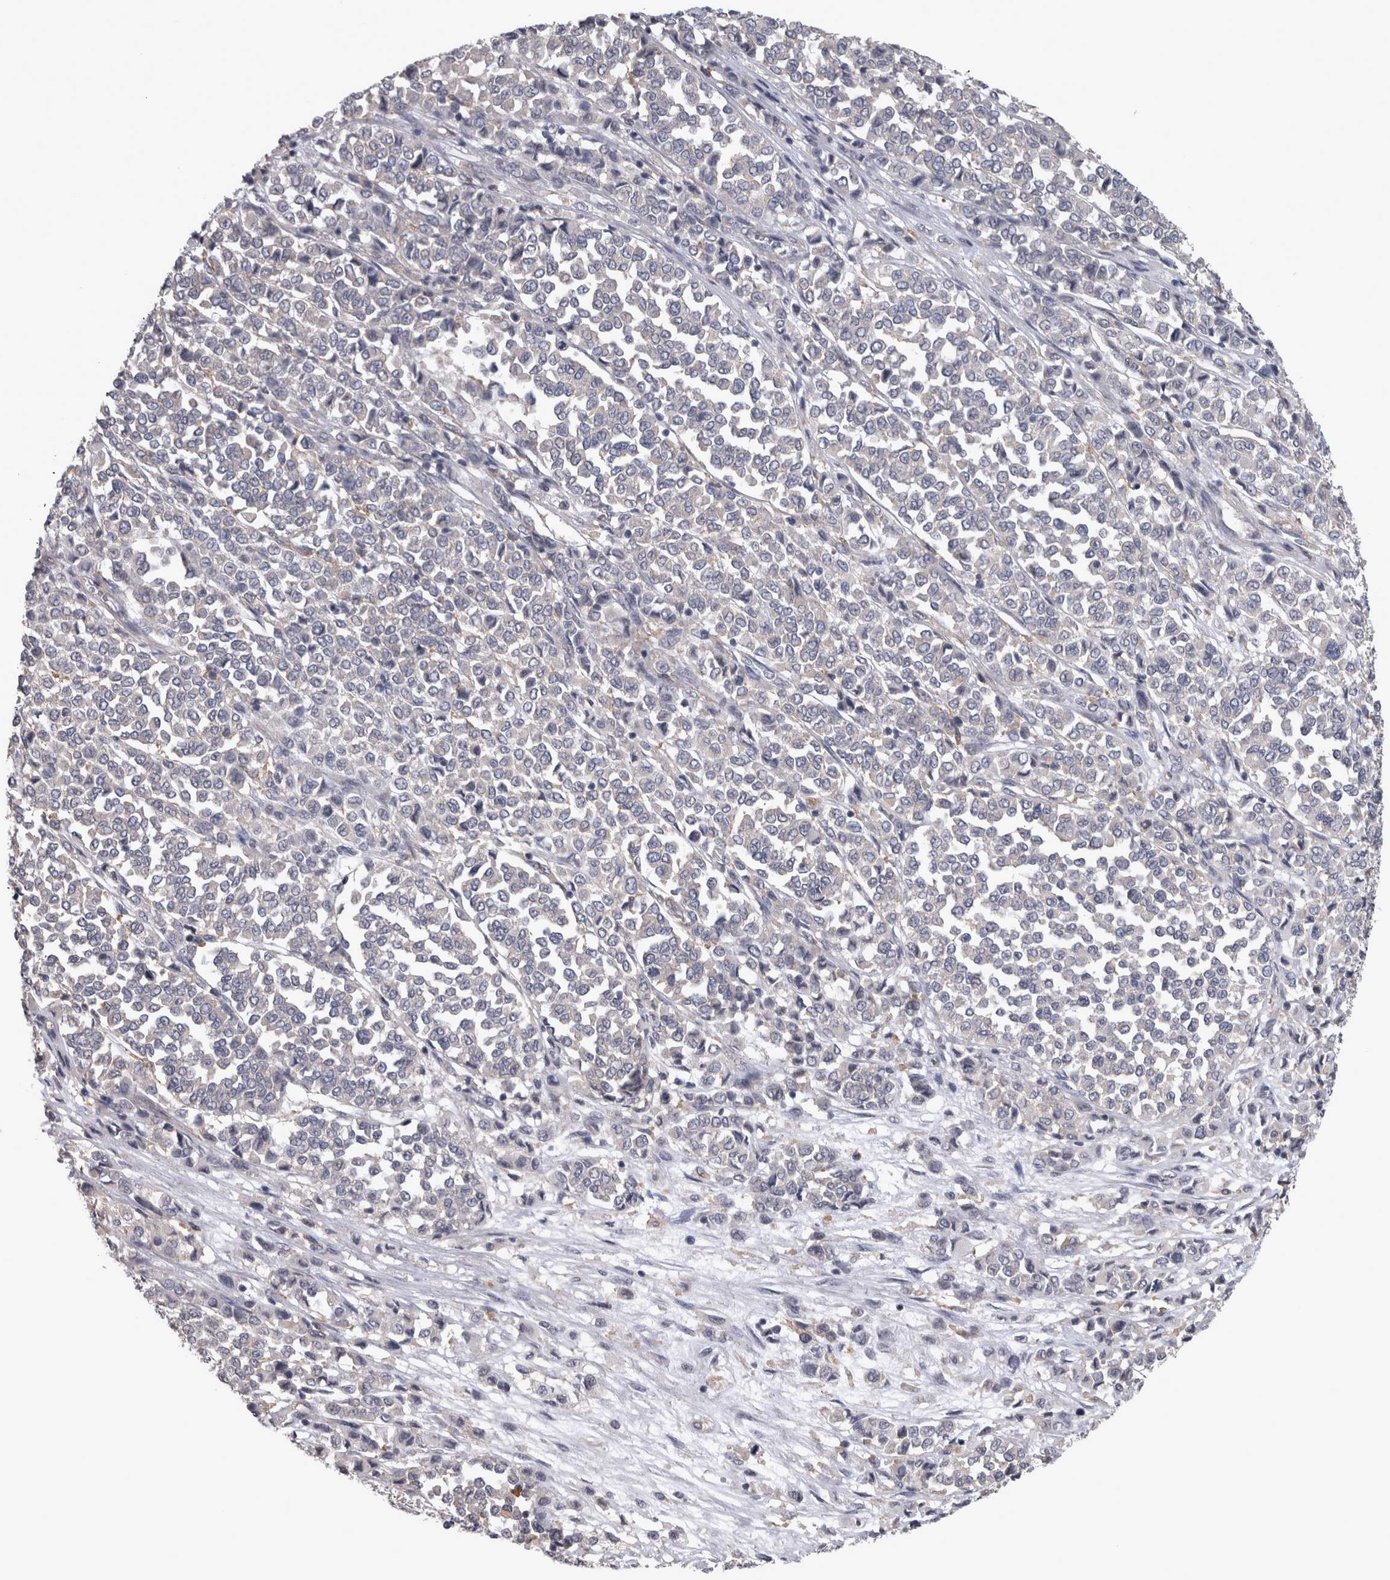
{"staining": {"intensity": "negative", "quantity": "none", "location": "none"}, "tissue": "melanoma", "cell_type": "Tumor cells", "image_type": "cancer", "snomed": [{"axis": "morphology", "description": "Malignant melanoma, Metastatic site"}, {"axis": "topography", "description": "Pancreas"}], "caption": "Immunohistochemistry of melanoma demonstrates no expression in tumor cells. Nuclei are stained in blue.", "gene": "PRKCI", "patient": {"sex": "female", "age": 30}}